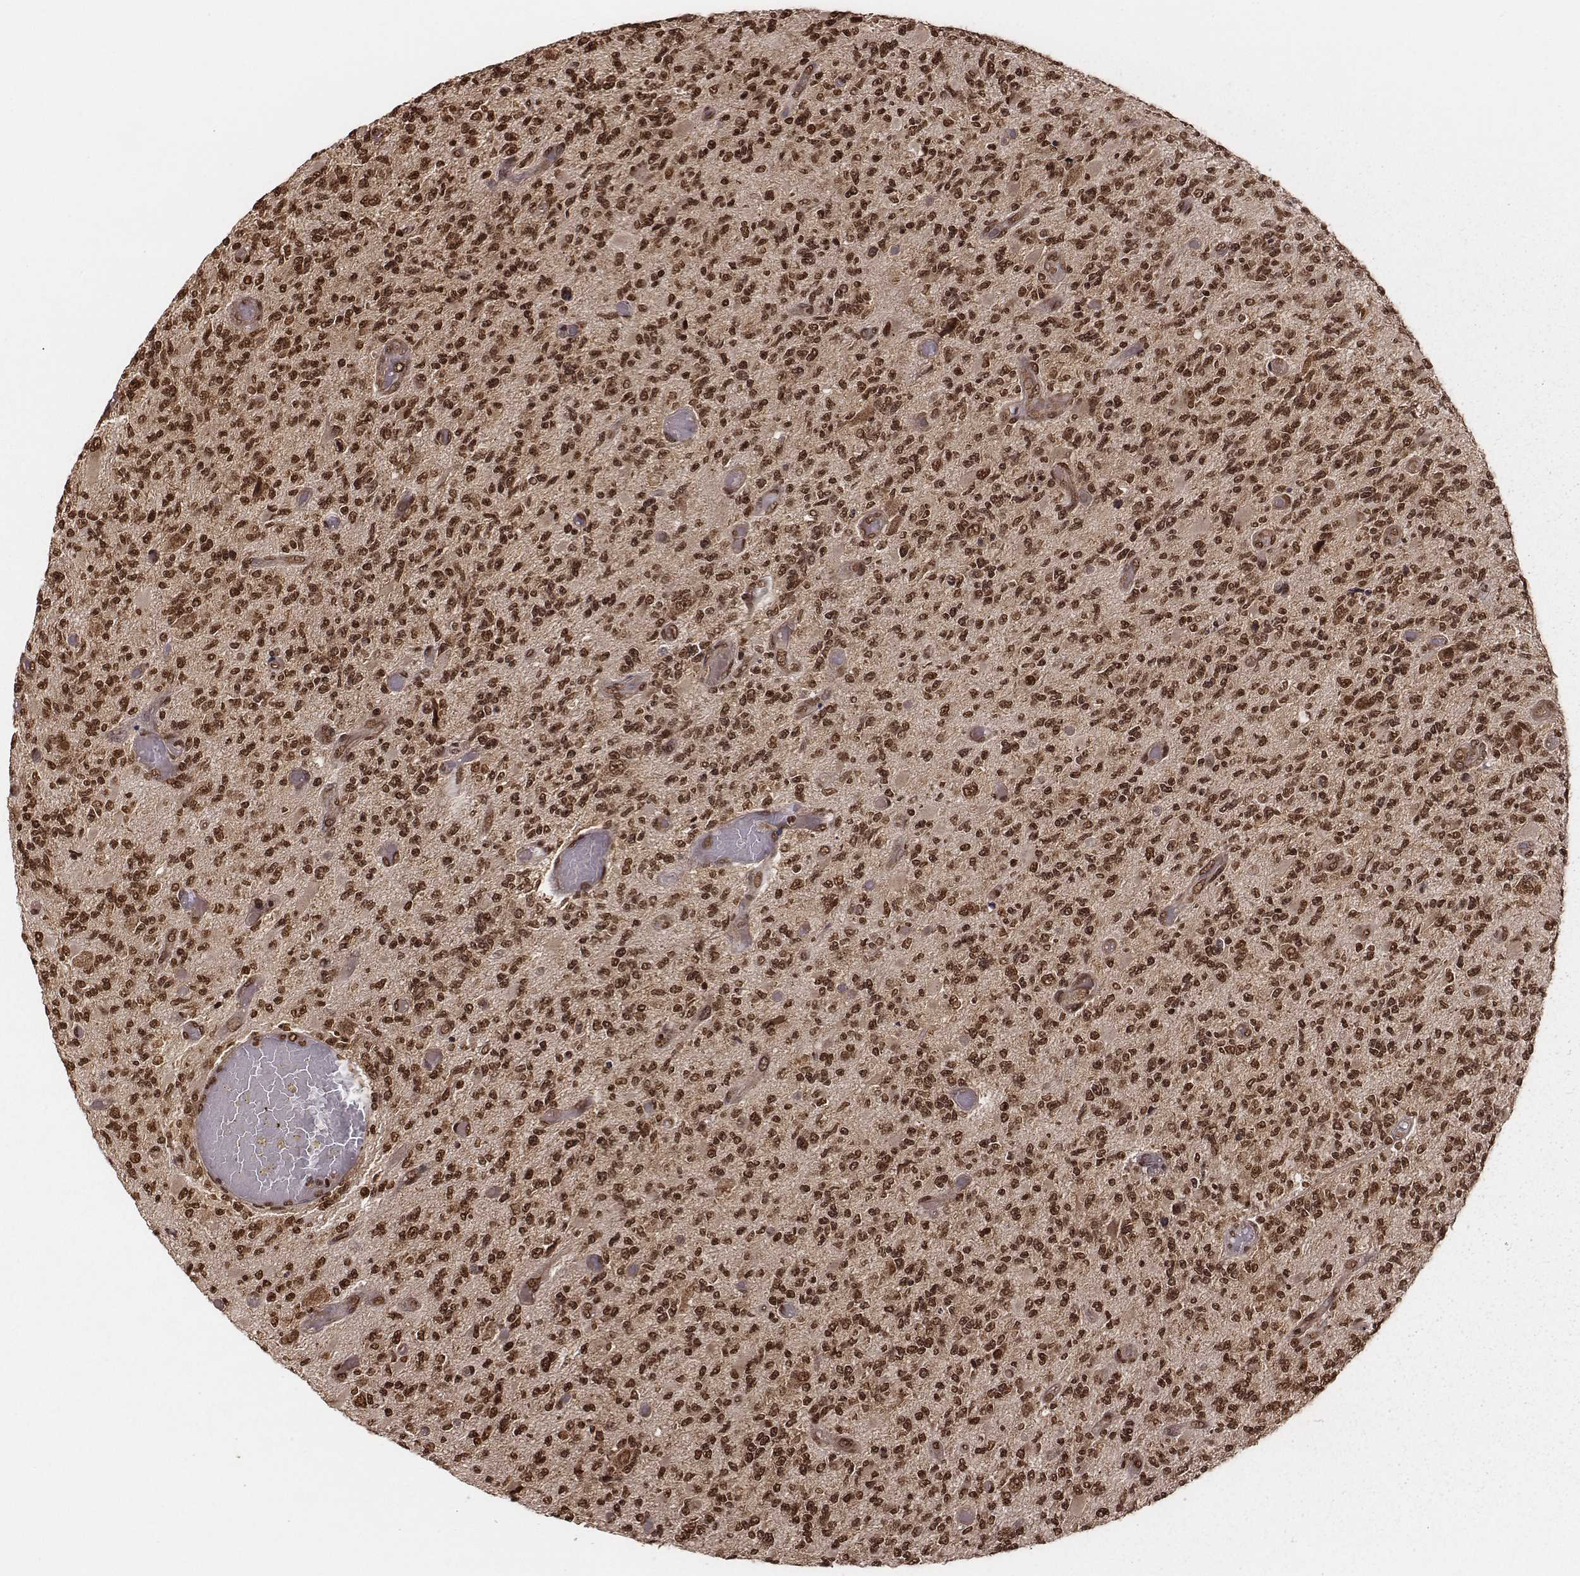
{"staining": {"intensity": "strong", "quantity": ">75%", "location": "nuclear"}, "tissue": "glioma", "cell_type": "Tumor cells", "image_type": "cancer", "snomed": [{"axis": "morphology", "description": "Glioma, malignant, High grade"}, {"axis": "topography", "description": "Brain"}], "caption": "Glioma stained for a protein demonstrates strong nuclear positivity in tumor cells.", "gene": "NFX1", "patient": {"sex": "female", "age": 63}}